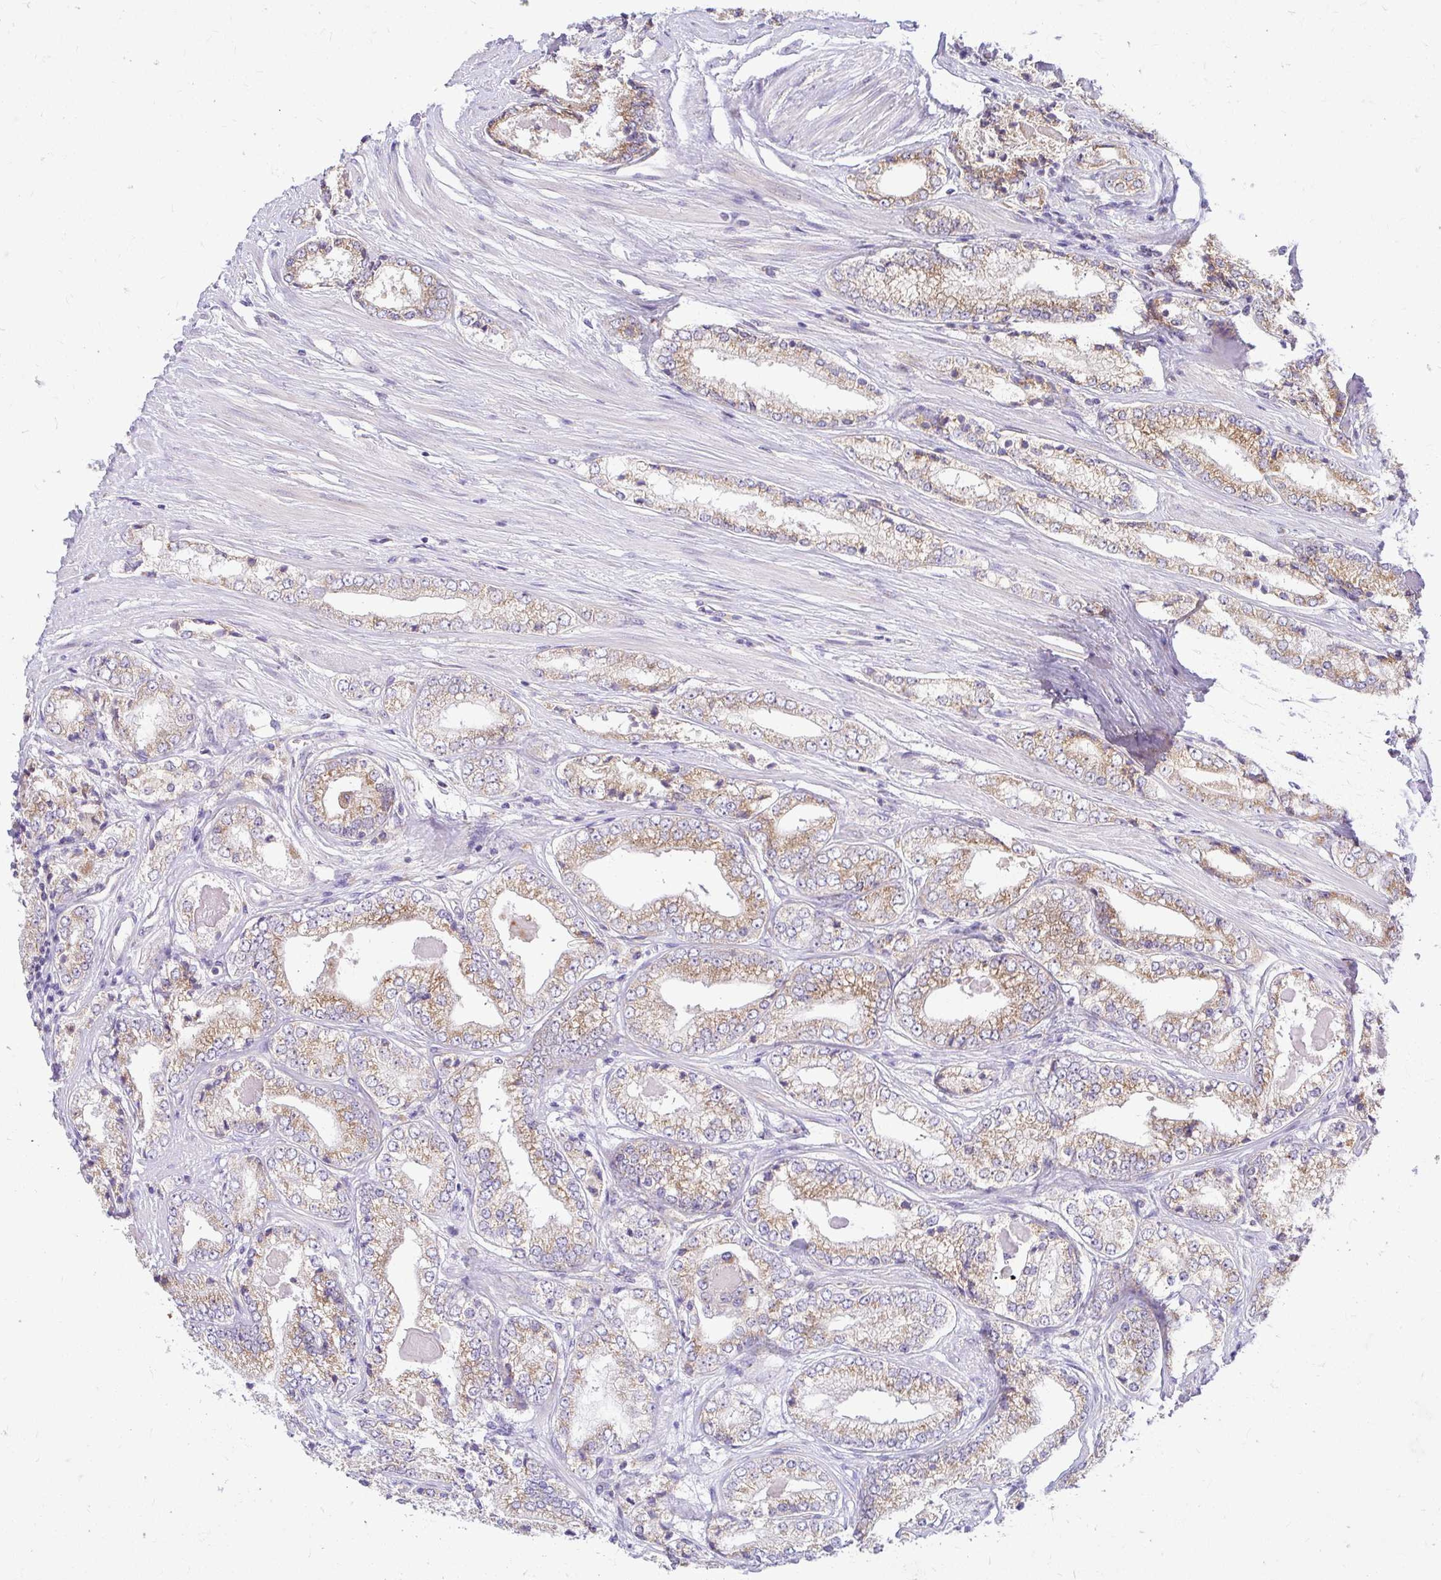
{"staining": {"intensity": "moderate", "quantity": ">75%", "location": "cytoplasmic/membranous"}, "tissue": "prostate cancer", "cell_type": "Tumor cells", "image_type": "cancer", "snomed": [{"axis": "morphology", "description": "Adenocarcinoma, NOS"}, {"axis": "morphology", "description": "Adenocarcinoma, Low grade"}, {"axis": "topography", "description": "Prostate"}], "caption": "Moderate cytoplasmic/membranous expression is seen in about >75% of tumor cells in prostate low-grade adenocarcinoma. (DAB IHC, brown staining for protein, blue staining for nuclei).", "gene": "VTI1B", "patient": {"sex": "male", "age": 68}}